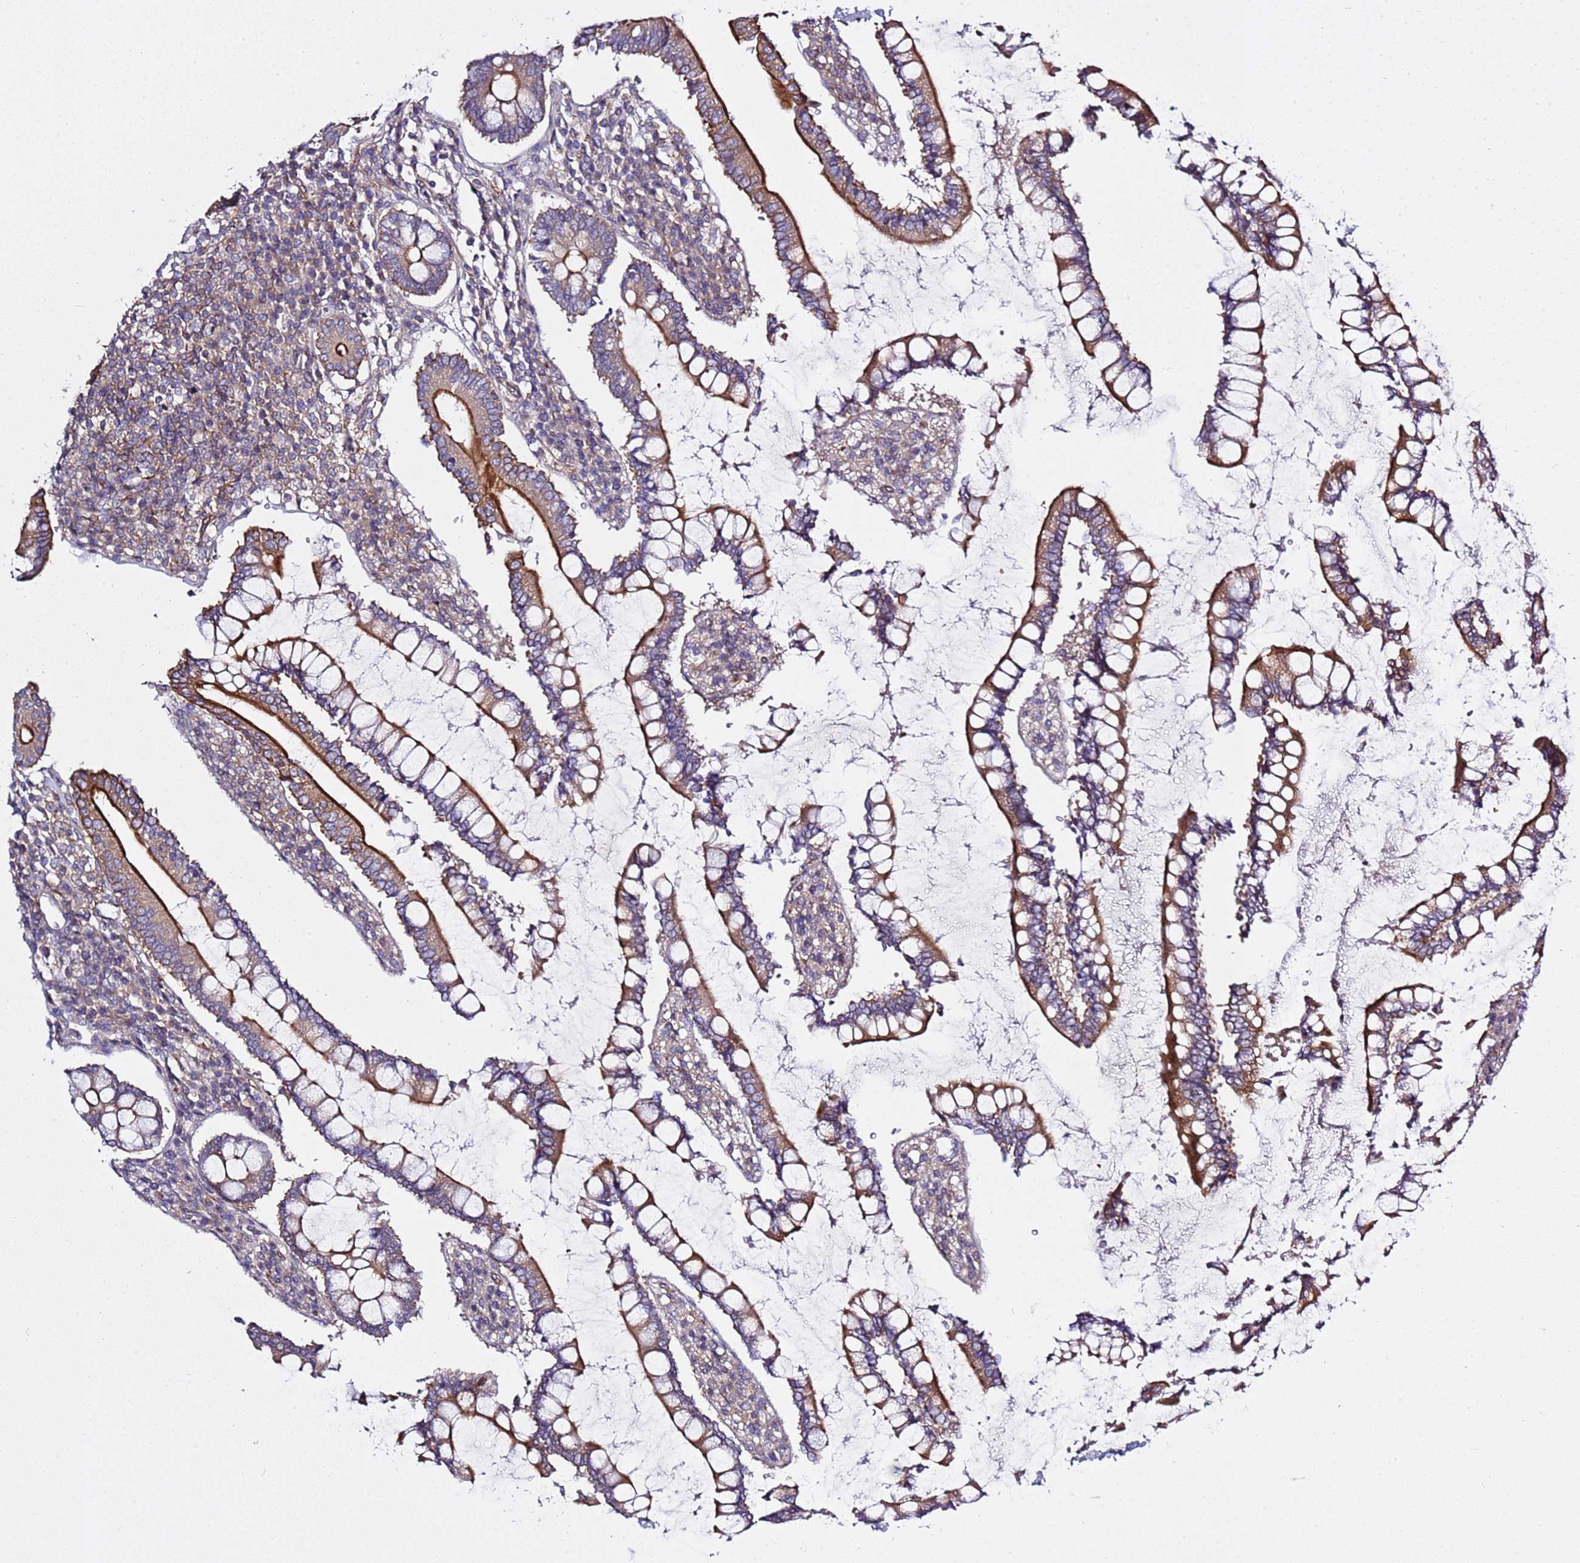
{"staining": {"intensity": "strong", "quantity": ">75%", "location": "cytoplasmic/membranous"}, "tissue": "colon", "cell_type": "Endothelial cells", "image_type": "normal", "snomed": [{"axis": "morphology", "description": "Normal tissue, NOS"}, {"axis": "topography", "description": "Colon"}], "caption": "High-magnification brightfield microscopy of benign colon stained with DAB (3,3'-diaminobenzidine) (brown) and counterstained with hematoxylin (blue). endothelial cells exhibit strong cytoplasmic/membranous expression is identified in approximately>75% of cells. Nuclei are stained in blue.", "gene": "GNL1", "patient": {"sex": "female", "age": 79}}